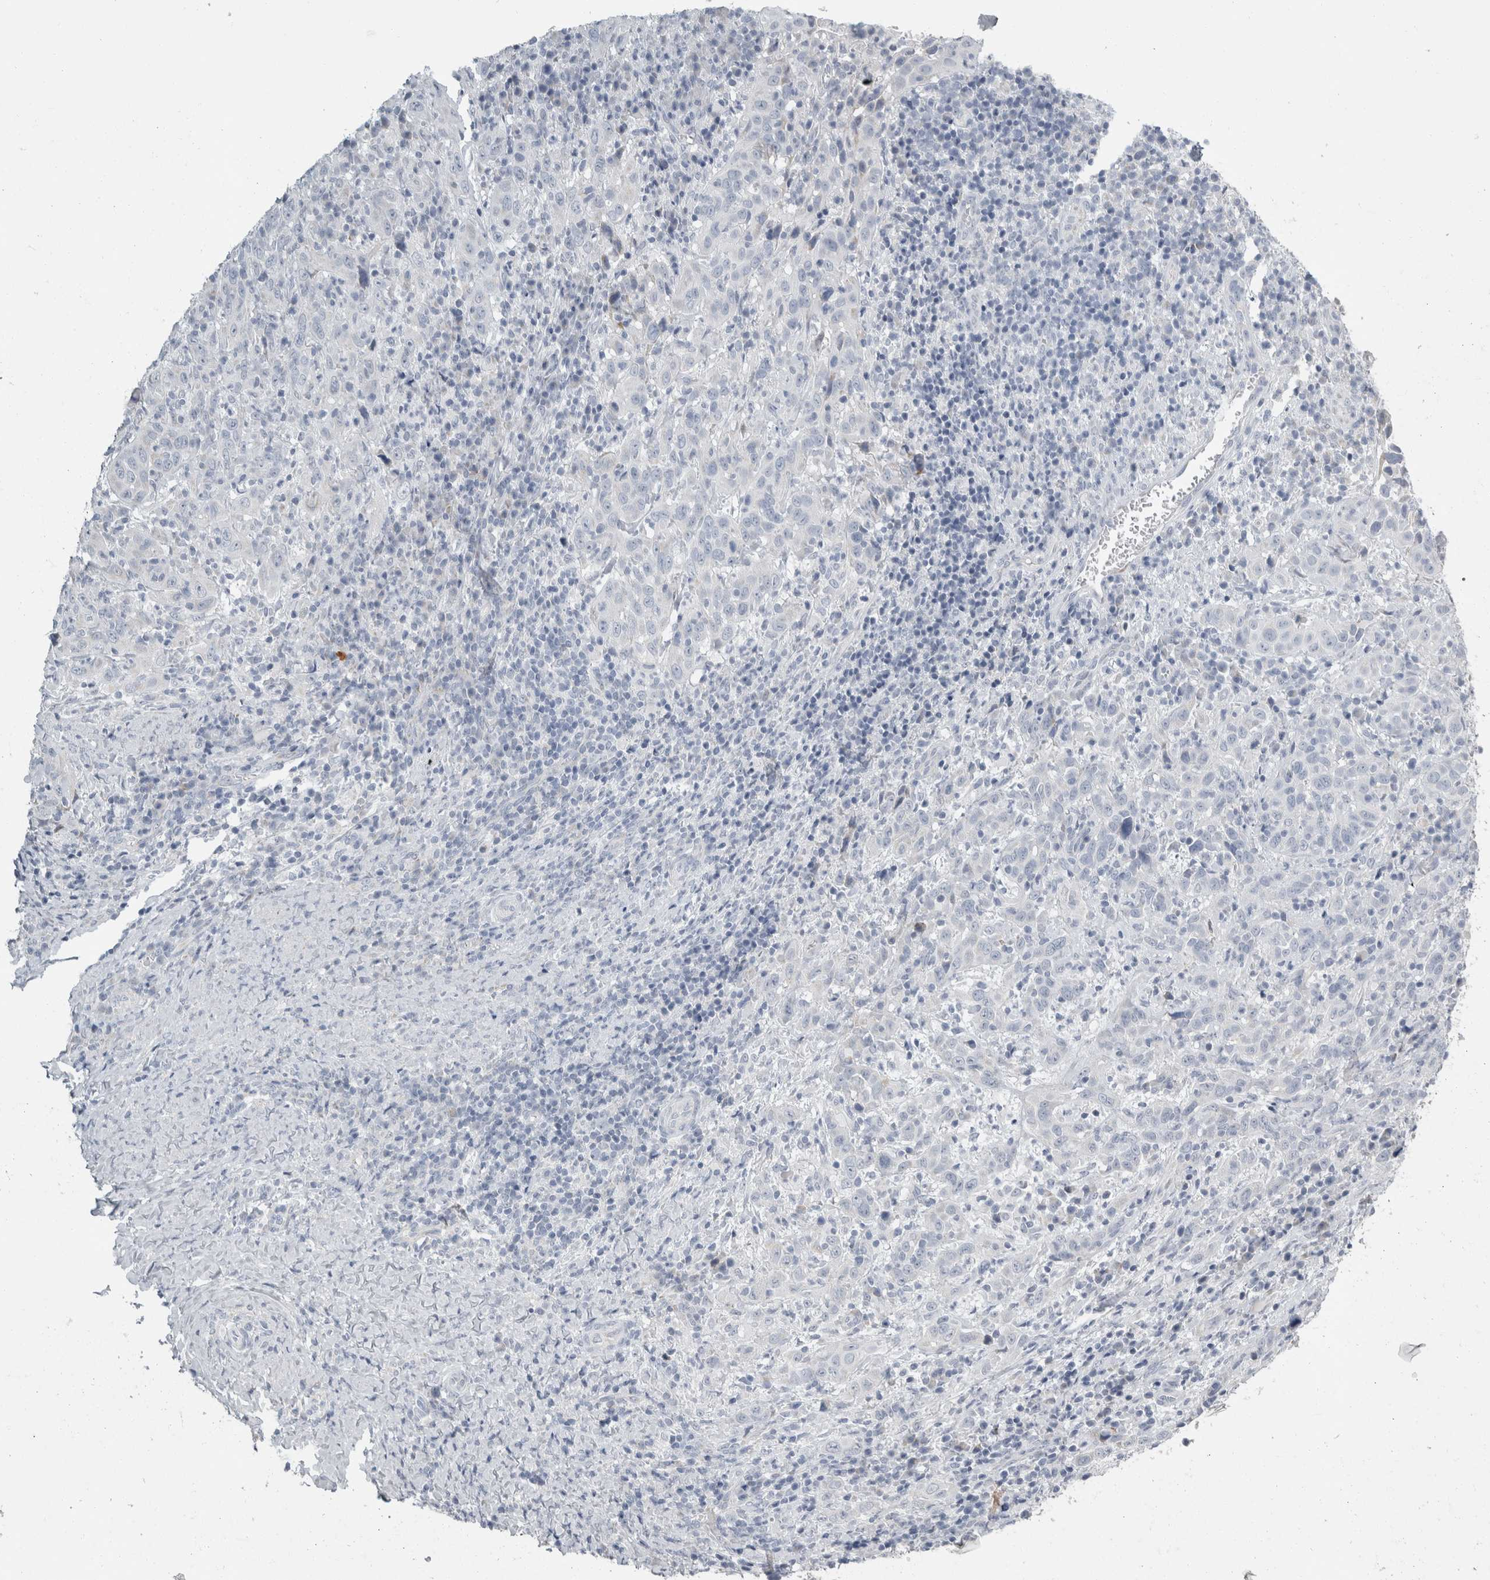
{"staining": {"intensity": "negative", "quantity": "none", "location": "none"}, "tissue": "cervical cancer", "cell_type": "Tumor cells", "image_type": "cancer", "snomed": [{"axis": "morphology", "description": "Squamous cell carcinoma, NOS"}, {"axis": "topography", "description": "Cervix"}], "caption": "The photomicrograph reveals no significant staining in tumor cells of squamous cell carcinoma (cervical).", "gene": "FXYD7", "patient": {"sex": "female", "age": 46}}